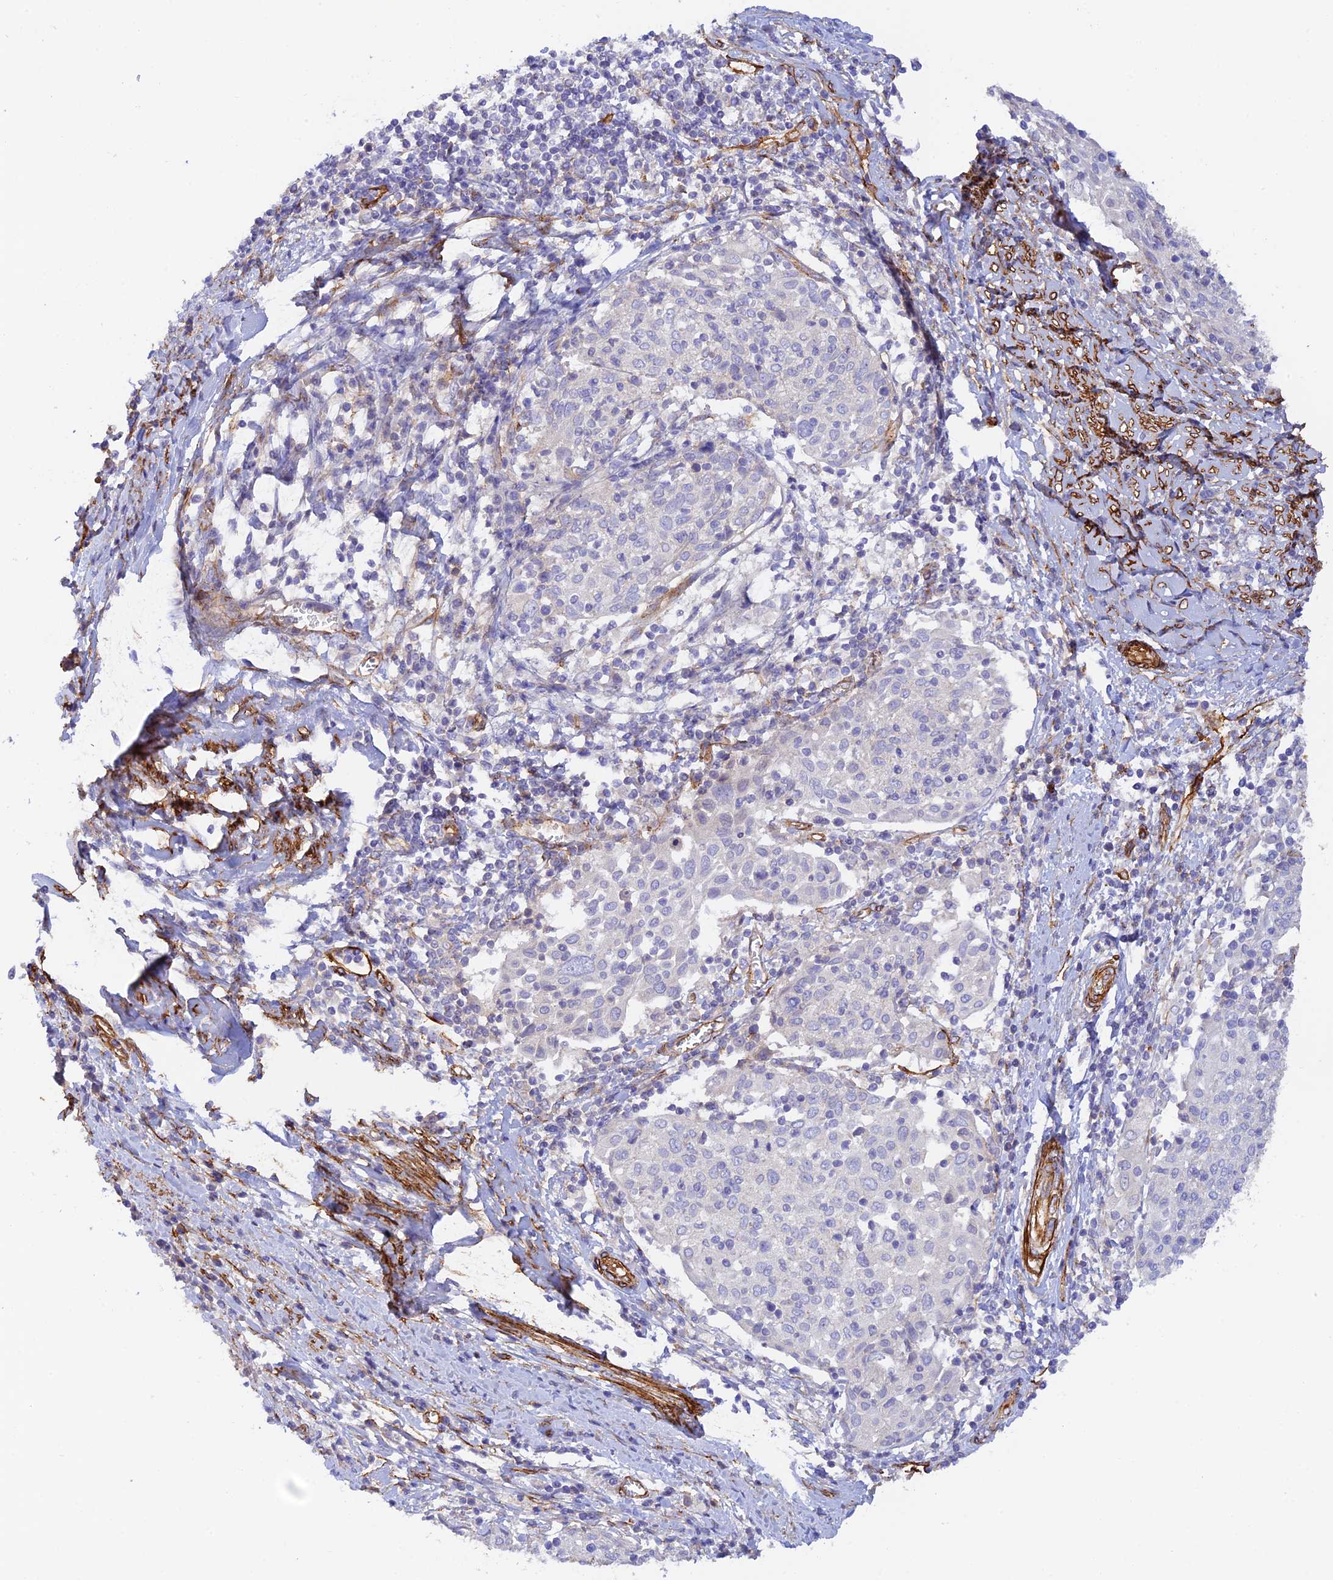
{"staining": {"intensity": "negative", "quantity": "none", "location": "none"}, "tissue": "cervical cancer", "cell_type": "Tumor cells", "image_type": "cancer", "snomed": [{"axis": "morphology", "description": "Squamous cell carcinoma, NOS"}, {"axis": "topography", "description": "Cervix"}], "caption": "This is an immunohistochemistry micrograph of human cervical squamous cell carcinoma. There is no positivity in tumor cells.", "gene": "MYO9A", "patient": {"sex": "female", "age": 52}}